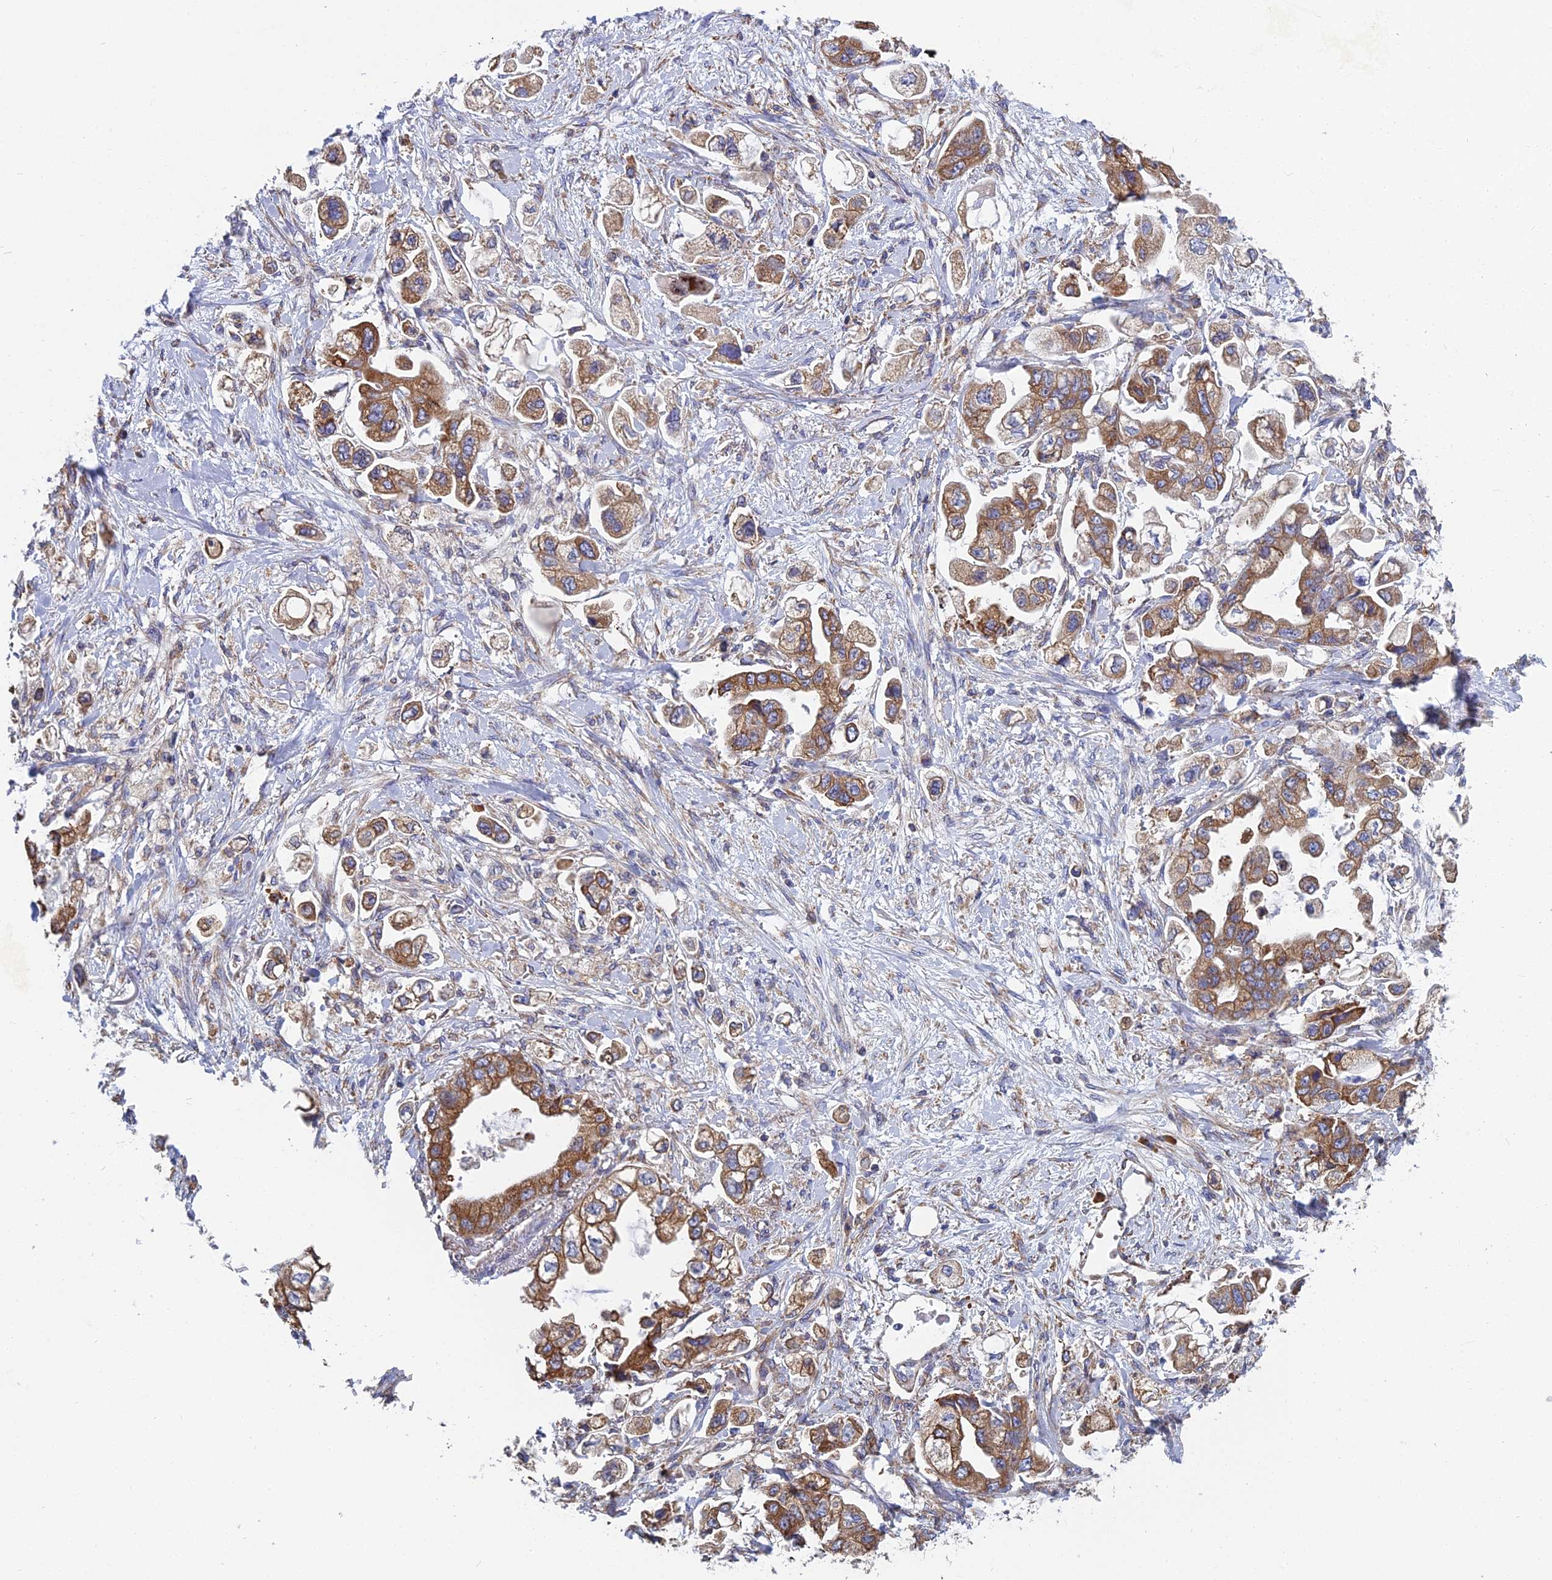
{"staining": {"intensity": "moderate", "quantity": ">75%", "location": "cytoplasmic/membranous"}, "tissue": "stomach cancer", "cell_type": "Tumor cells", "image_type": "cancer", "snomed": [{"axis": "morphology", "description": "Adenocarcinoma, NOS"}, {"axis": "topography", "description": "Stomach"}], "caption": "IHC (DAB) staining of human stomach cancer demonstrates moderate cytoplasmic/membranous protein positivity in approximately >75% of tumor cells. The protein is shown in brown color, while the nuclei are stained blue.", "gene": "KIAA1143", "patient": {"sex": "male", "age": 62}}